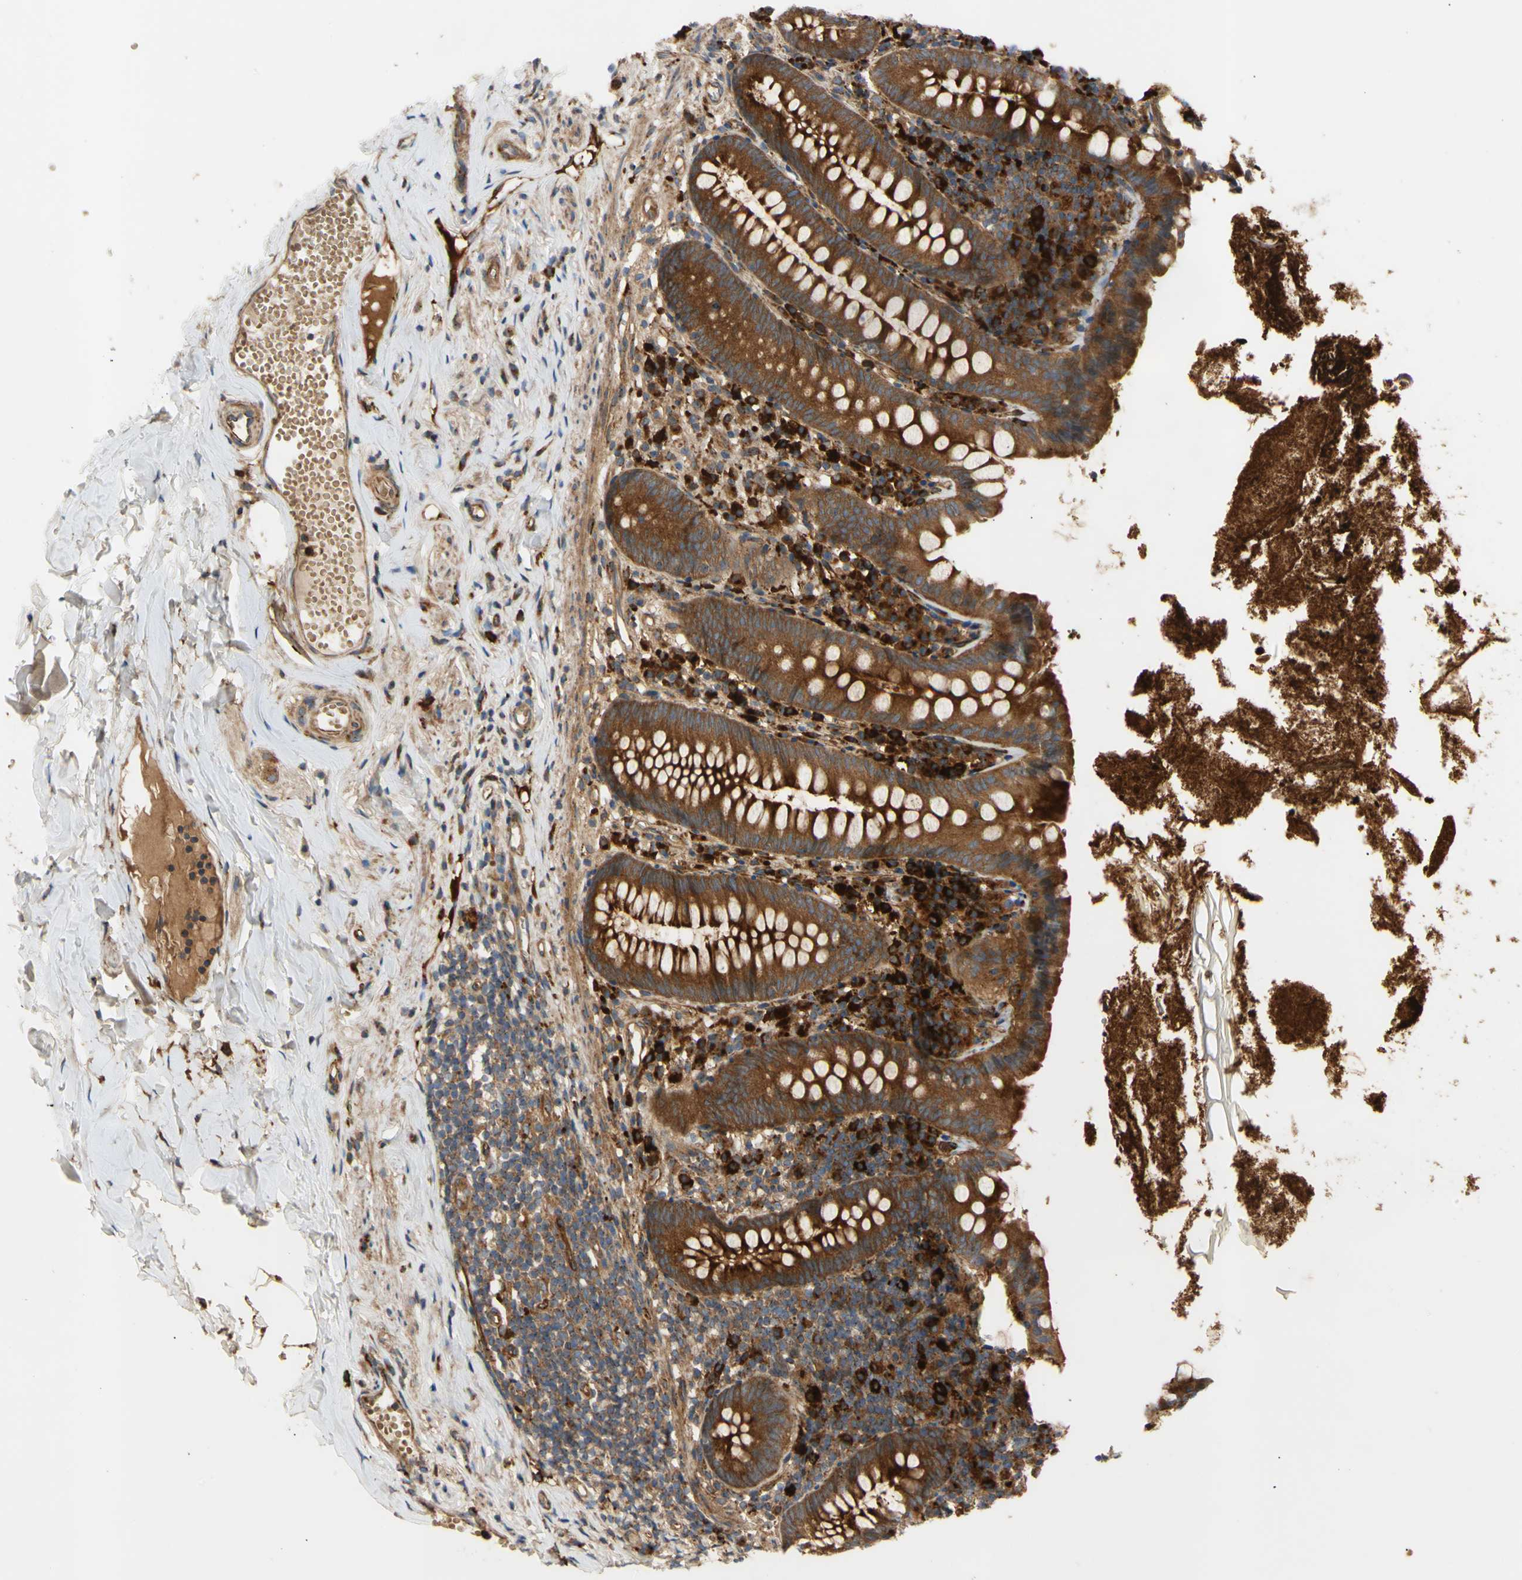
{"staining": {"intensity": "strong", "quantity": ">75%", "location": "cytoplasmic/membranous"}, "tissue": "appendix", "cell_type": "Glandular cells", "image_type": "normal", "snomed": [{"axis": "morphology", "description": "Normal tissue, NOS"}, {"axis": "topography", "description": "Appendix"}], "caption": "Immunohistochemistry of normal human appendix displays high levels of strong cytoplasmic/membranous expression in approximately >75% of glandular cells. (brown staining indicates protein expression, while blue staining denotes nuclei).", "gene": "TUBG2", "patient": {"sex": "male", "age": 52}}